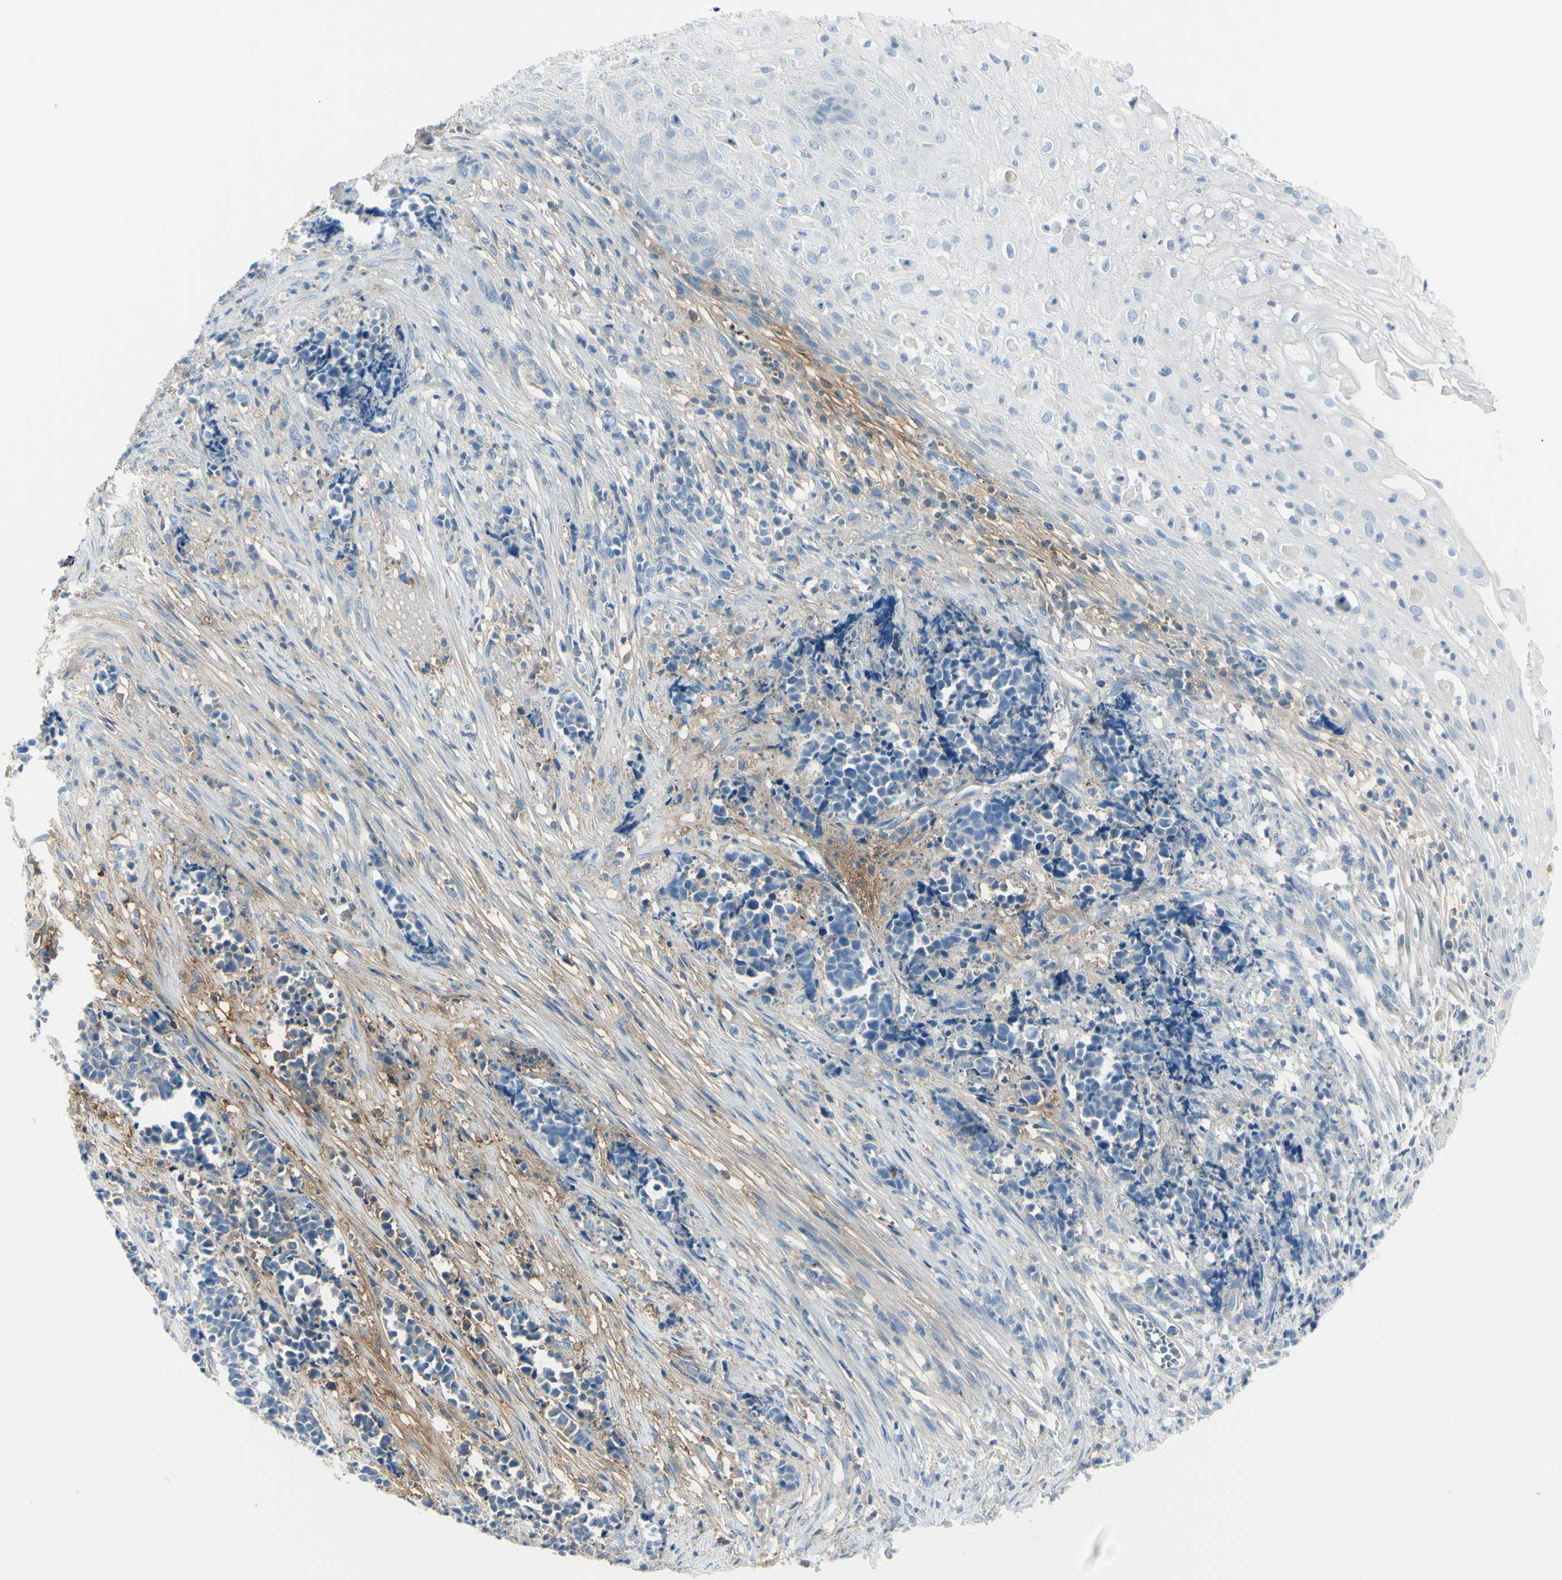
{"staining": {"intensity": "negative", "quantity": "none", "location": "none"}, "tissue": "cervical cancer", "cell_type": "Tumor cells", "image_type": "cancer", "snomed": [{"axis": "morphology", "description": "Normal tissue, NOS"}, {"axis": "morphology", "description": "Squamous cell carcinoma, NOS"}, {"axis": "topography", "description": "Cervix"}], "caption": "DAB (3,3'-diaminobenzidine) immunohistochemical staining of human cervical cancer shows no significant expression in tumor cells. Brightfield microscopy of immunohistochemistry (IHC) stained with DAB (3,3'-diaminobenzidine) (brown) and hematoxylin (blue), captured at high magnification.", "gene": "NCBP2L", "patient": {"sex": "female", "age": 35}}